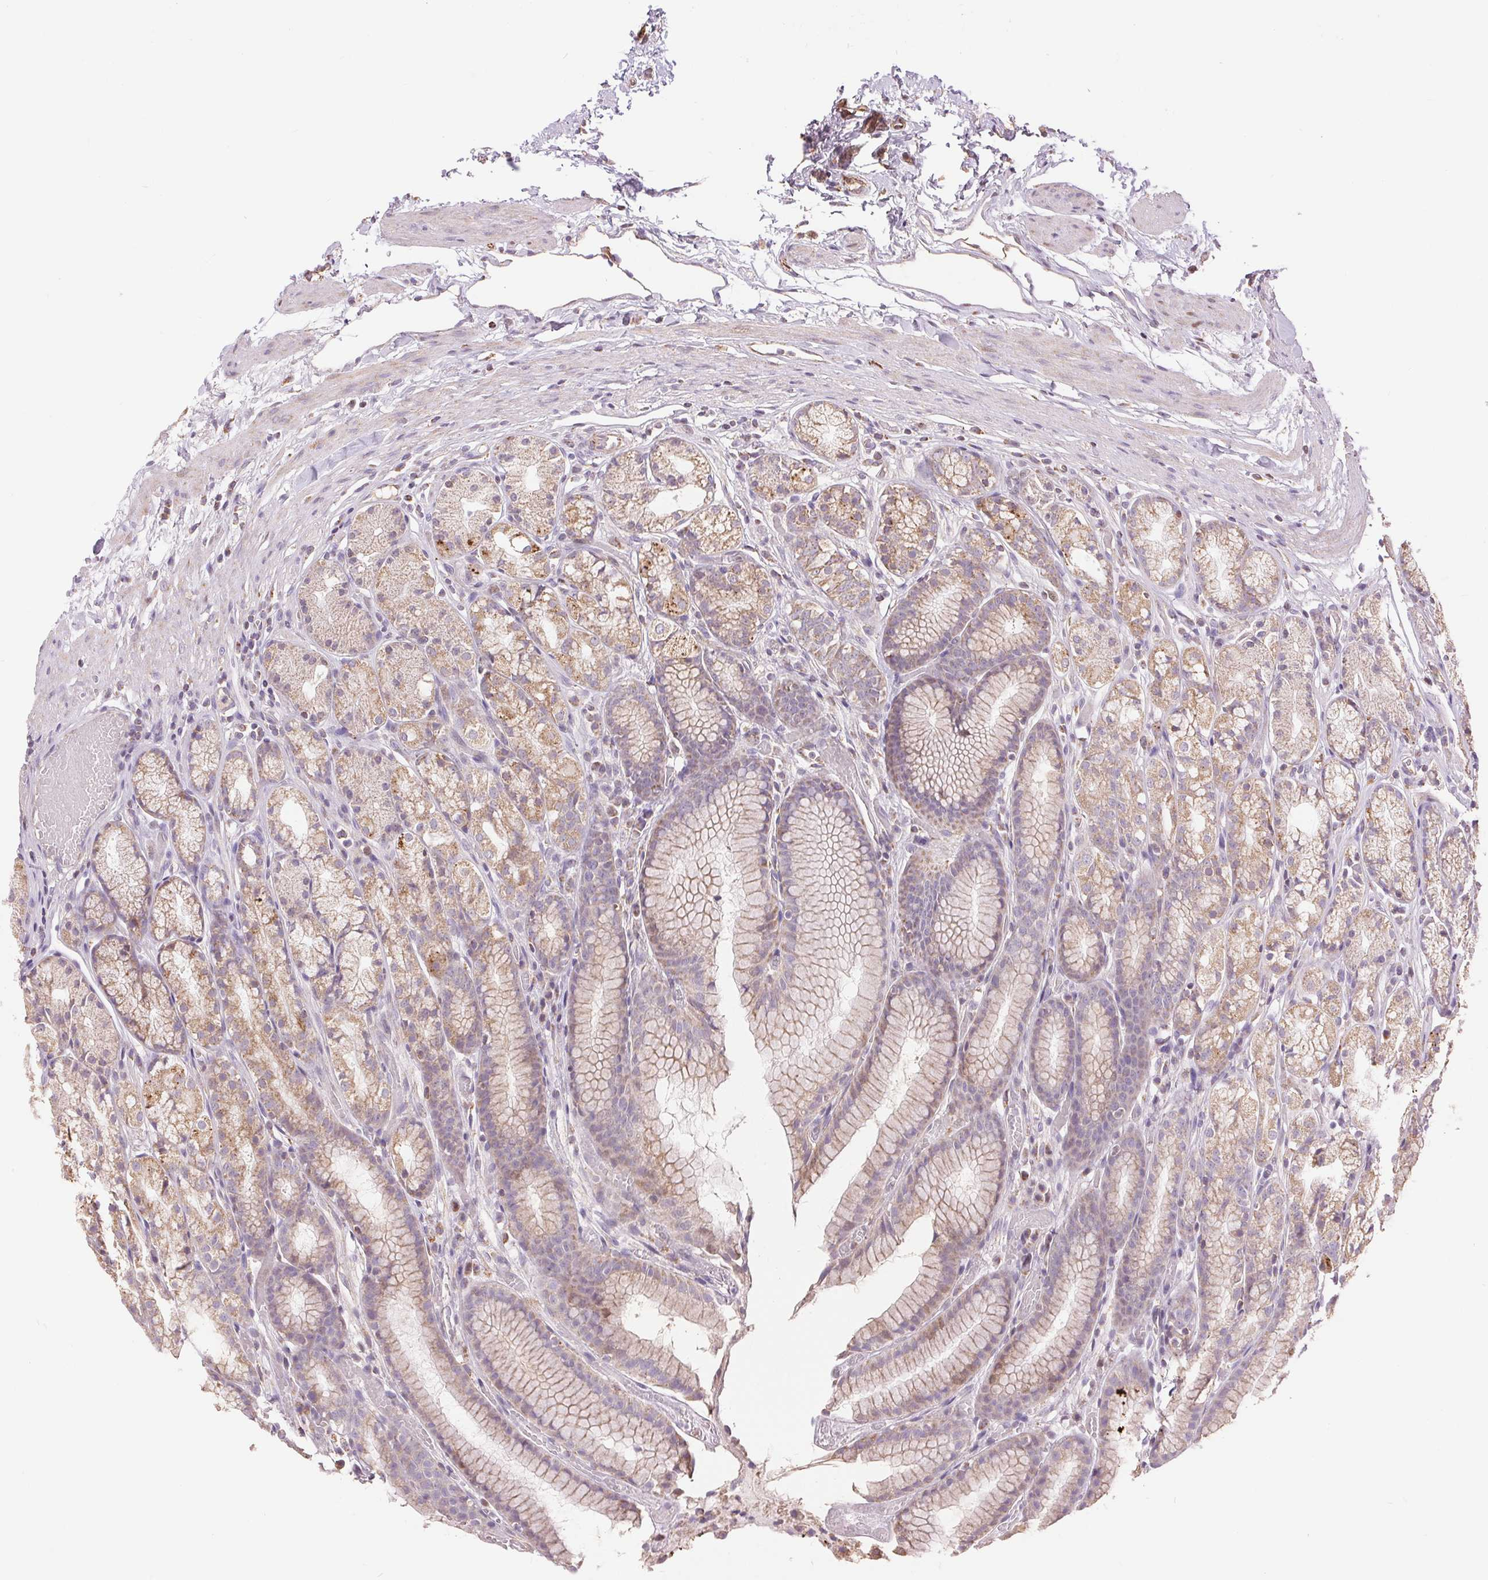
{"staining": {"intensity": "weak", "quantity": "25%-75%", "location": "cytoplasmic/membranous"}, "tissue": "stomach", "cell_type": "Glandular cells", "image_type": "normal", "snomed": [{"axis": "morphology", "description": "Normal tissue, NOS"}, {"axis": "topography", "description": "Stomach"}], "caption": "Immunohistochemistry (IHC) micrograph of benign stomach: human stomach stained using IHC reveals low levels of weak protein expression localized specifically in the cytoplasmic/membranous of glandular cells, appearing as a cytoplasmic/membranous brown color.", "gene": "DGUOK", "patient": {"sex": "male", "age": 70}}